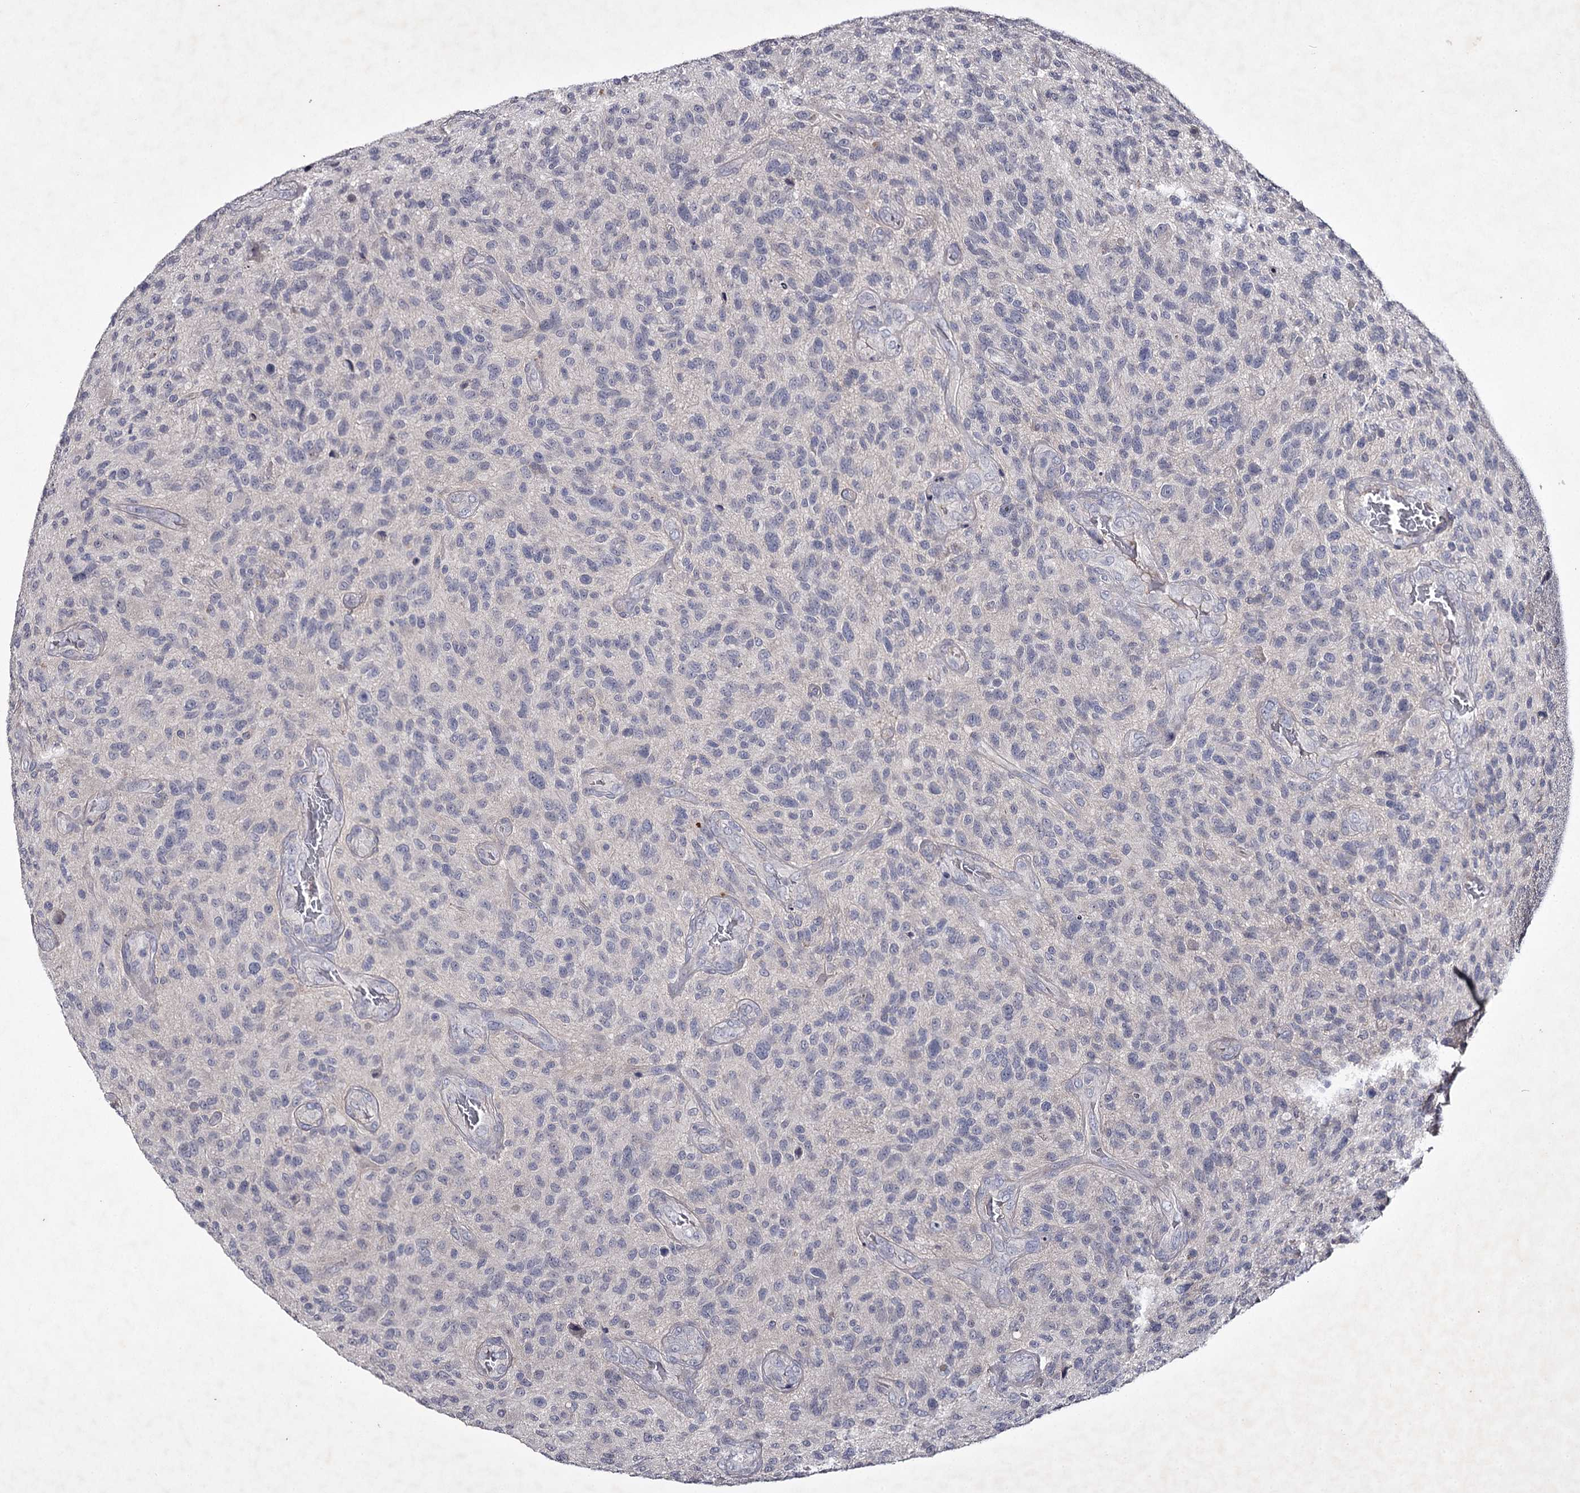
{"staining": {"intensity": "negative", "quantity": "none", "location": "none"}, "tissue": "glioma", "cell_type": "Tumor cells", "image_type": "cancer", "snomed": [{"axis": "morphology", "description": "Glioma, malignant, High grade"}, {"axis": "topography", "description": "Brain"}], "caption": "Tumor cells are negative for protein expression in human malignant high-grade glioma.", "gene": "FDXACB1", "patient": {"sex": "male", "age": 47}}